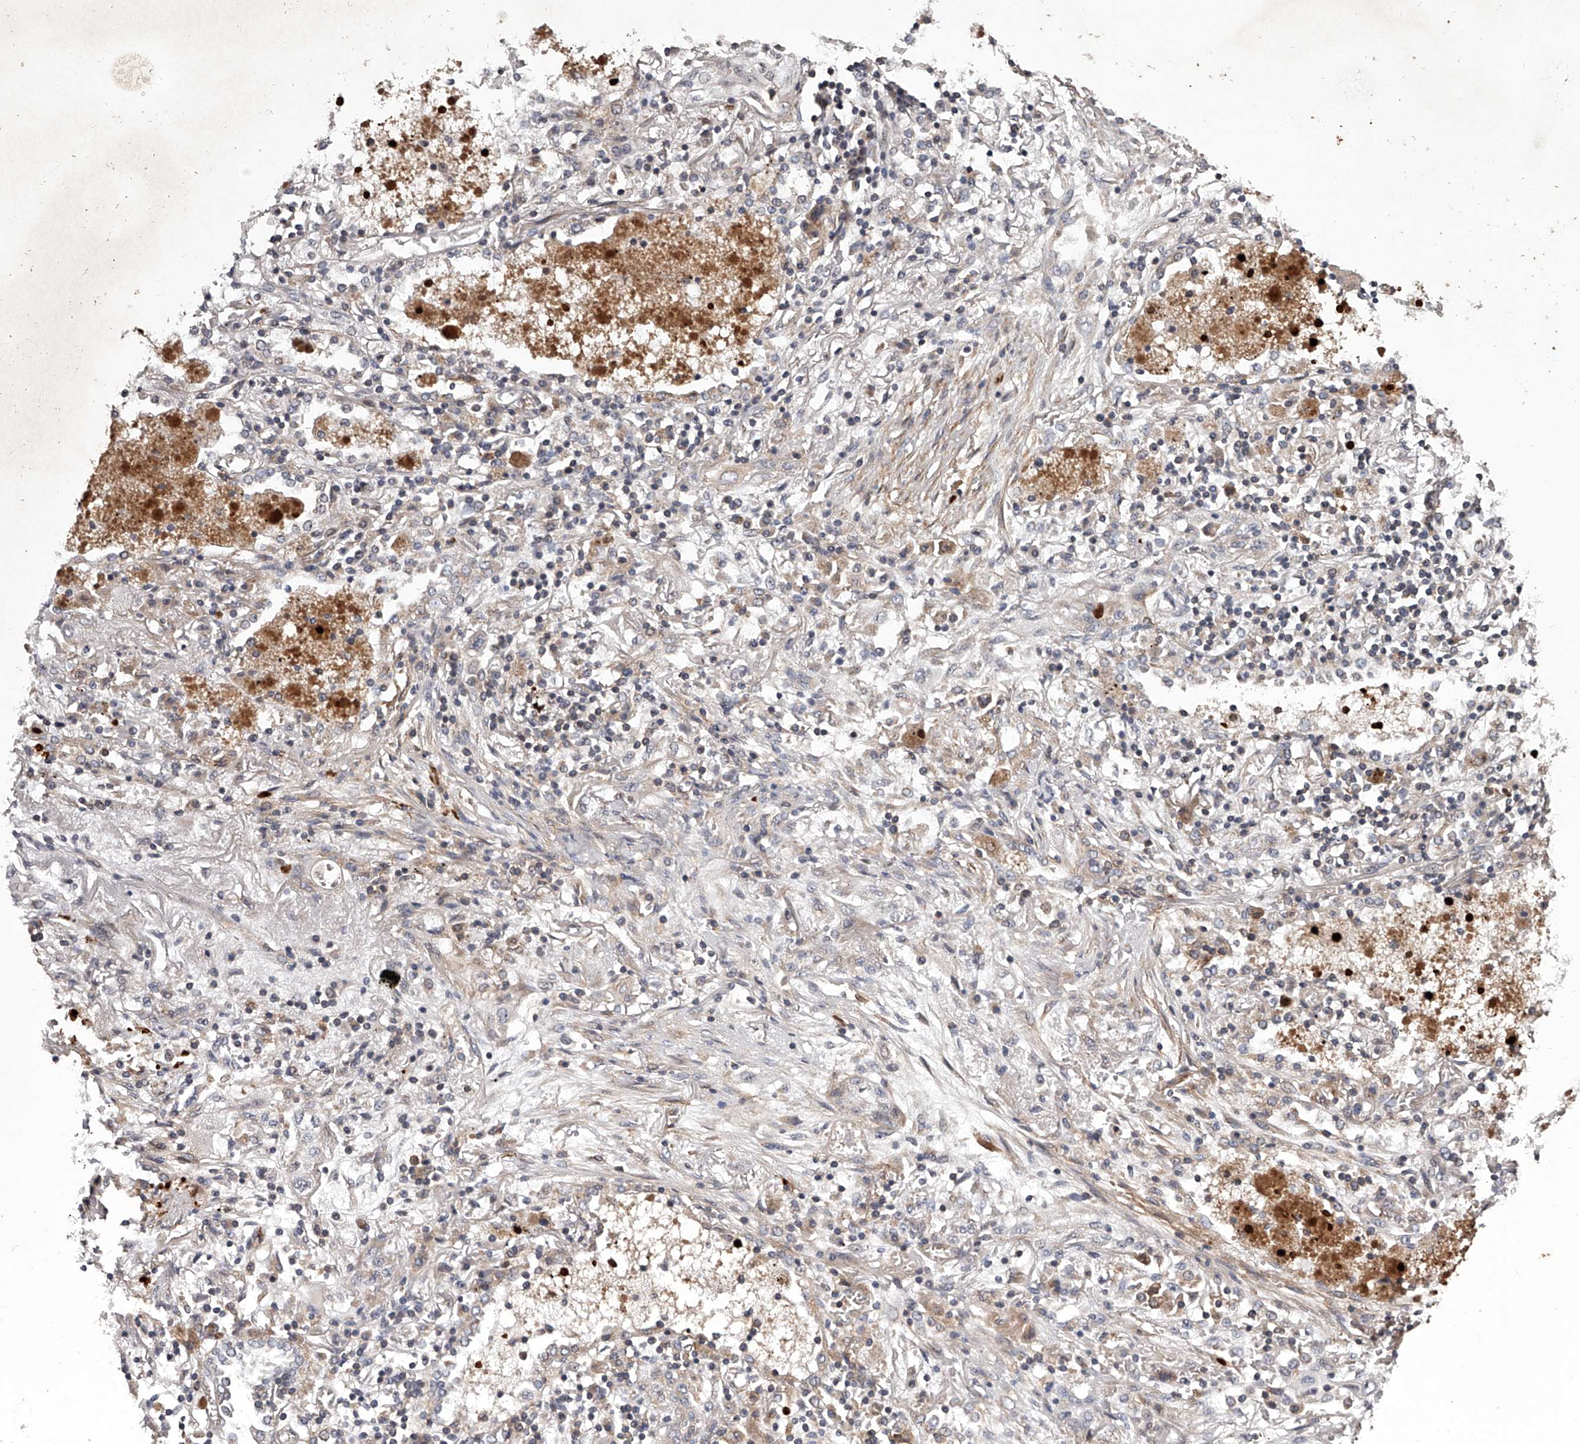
{"staining": {"intensity": "negative", "quantity": "none", "location": "none"}, "tissue": "lung cancer", "cell_type": "Tumor cells", "image_type": "cancer", "snomed": [{"axis": "morphology", "description": "Squamous cell carcinoma, NOS"}, {"axis": "topography", "description": "Lung"}], "caption": "There is no significant expression in tumor cells of lung squamous cell carcinoma. The staining is performed using DAB (3,3'-diaminobenzidine) brown chromogen with nuclei counter-stained in using hematoxylin.", "gene": "RRP36", "patient": {"sex": "female", "age": 47}}